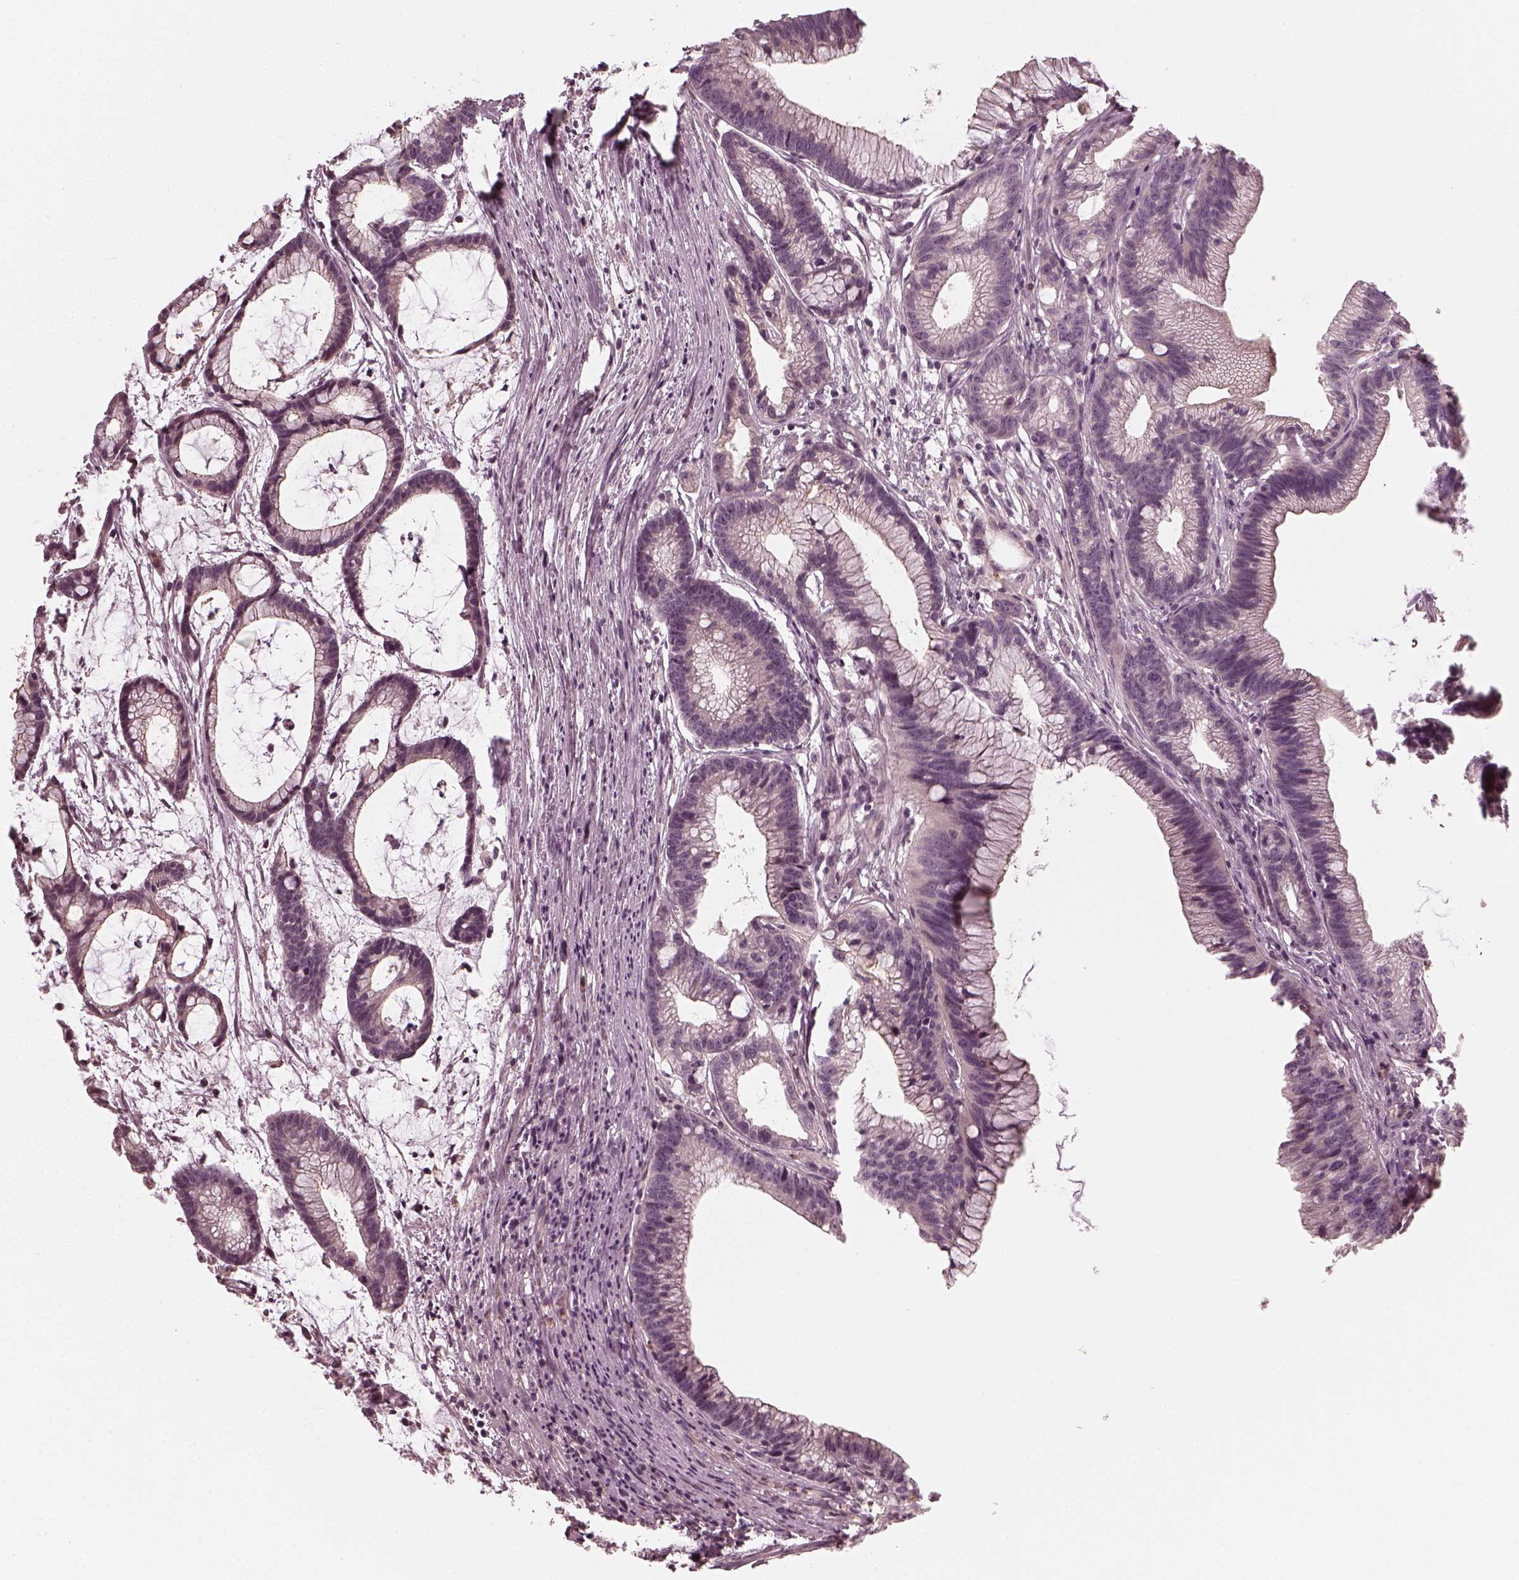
{"staining": {"intensity": "negative", "quantity": "none", "location": "none"}, "tissue": "colorectal cancer", "cell_type": "Tumor cells", "image_type": "cancer", "snomed": [{"axis": "morphology", "description": "Adenocarcinoma, NOS"}, {"axis": "topography", "description": "Colon"}], "caption": "Tumor cells show no significant expression in adenocarcinoma (colorectal).", "gene": "CHIT1", "patient": {"sex": "female", "age": 78}}